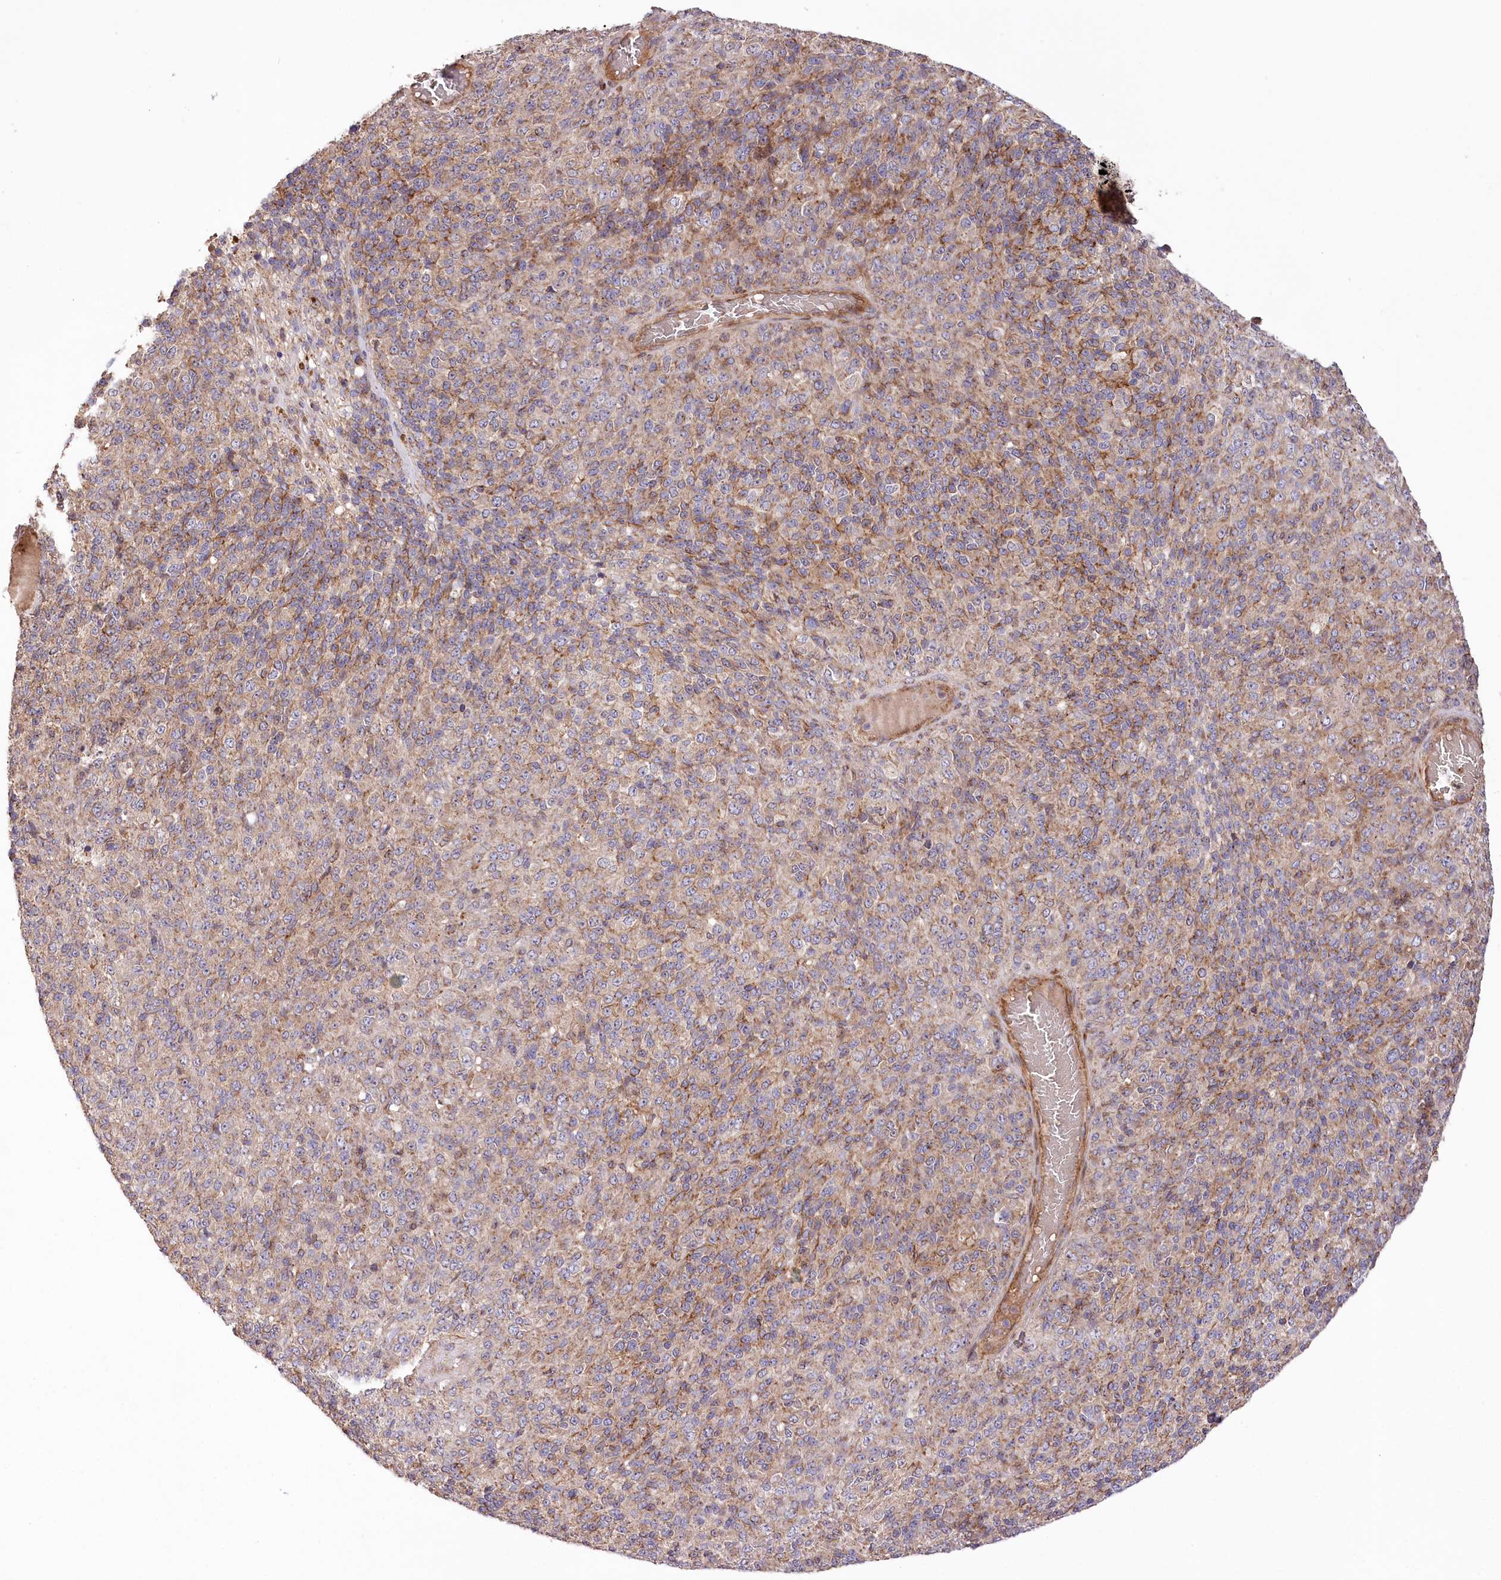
{"staining": {"intensity": "moderate", "quantity": "25%-75%", "location": "cytoplasmic/membranous"}, "tissue": "melanoma", "cell_type": "Tumor cells", "image_type": "cancer", "snomed": [{"axis": "morphology", "description": "Malignant melanoma, Metastatic site"}, {"axis": "topography", "description": "Brain"}], "caption": "This micrograph demonstrates immunohistochemistry staining of malignant melanoma (metastatic site), with medium moderate cytoplasmic/membranous staining in about 25%-75% of tumor cells.", "gene": "TRUB1", "patient": {"sex": "female", "age": 56}}